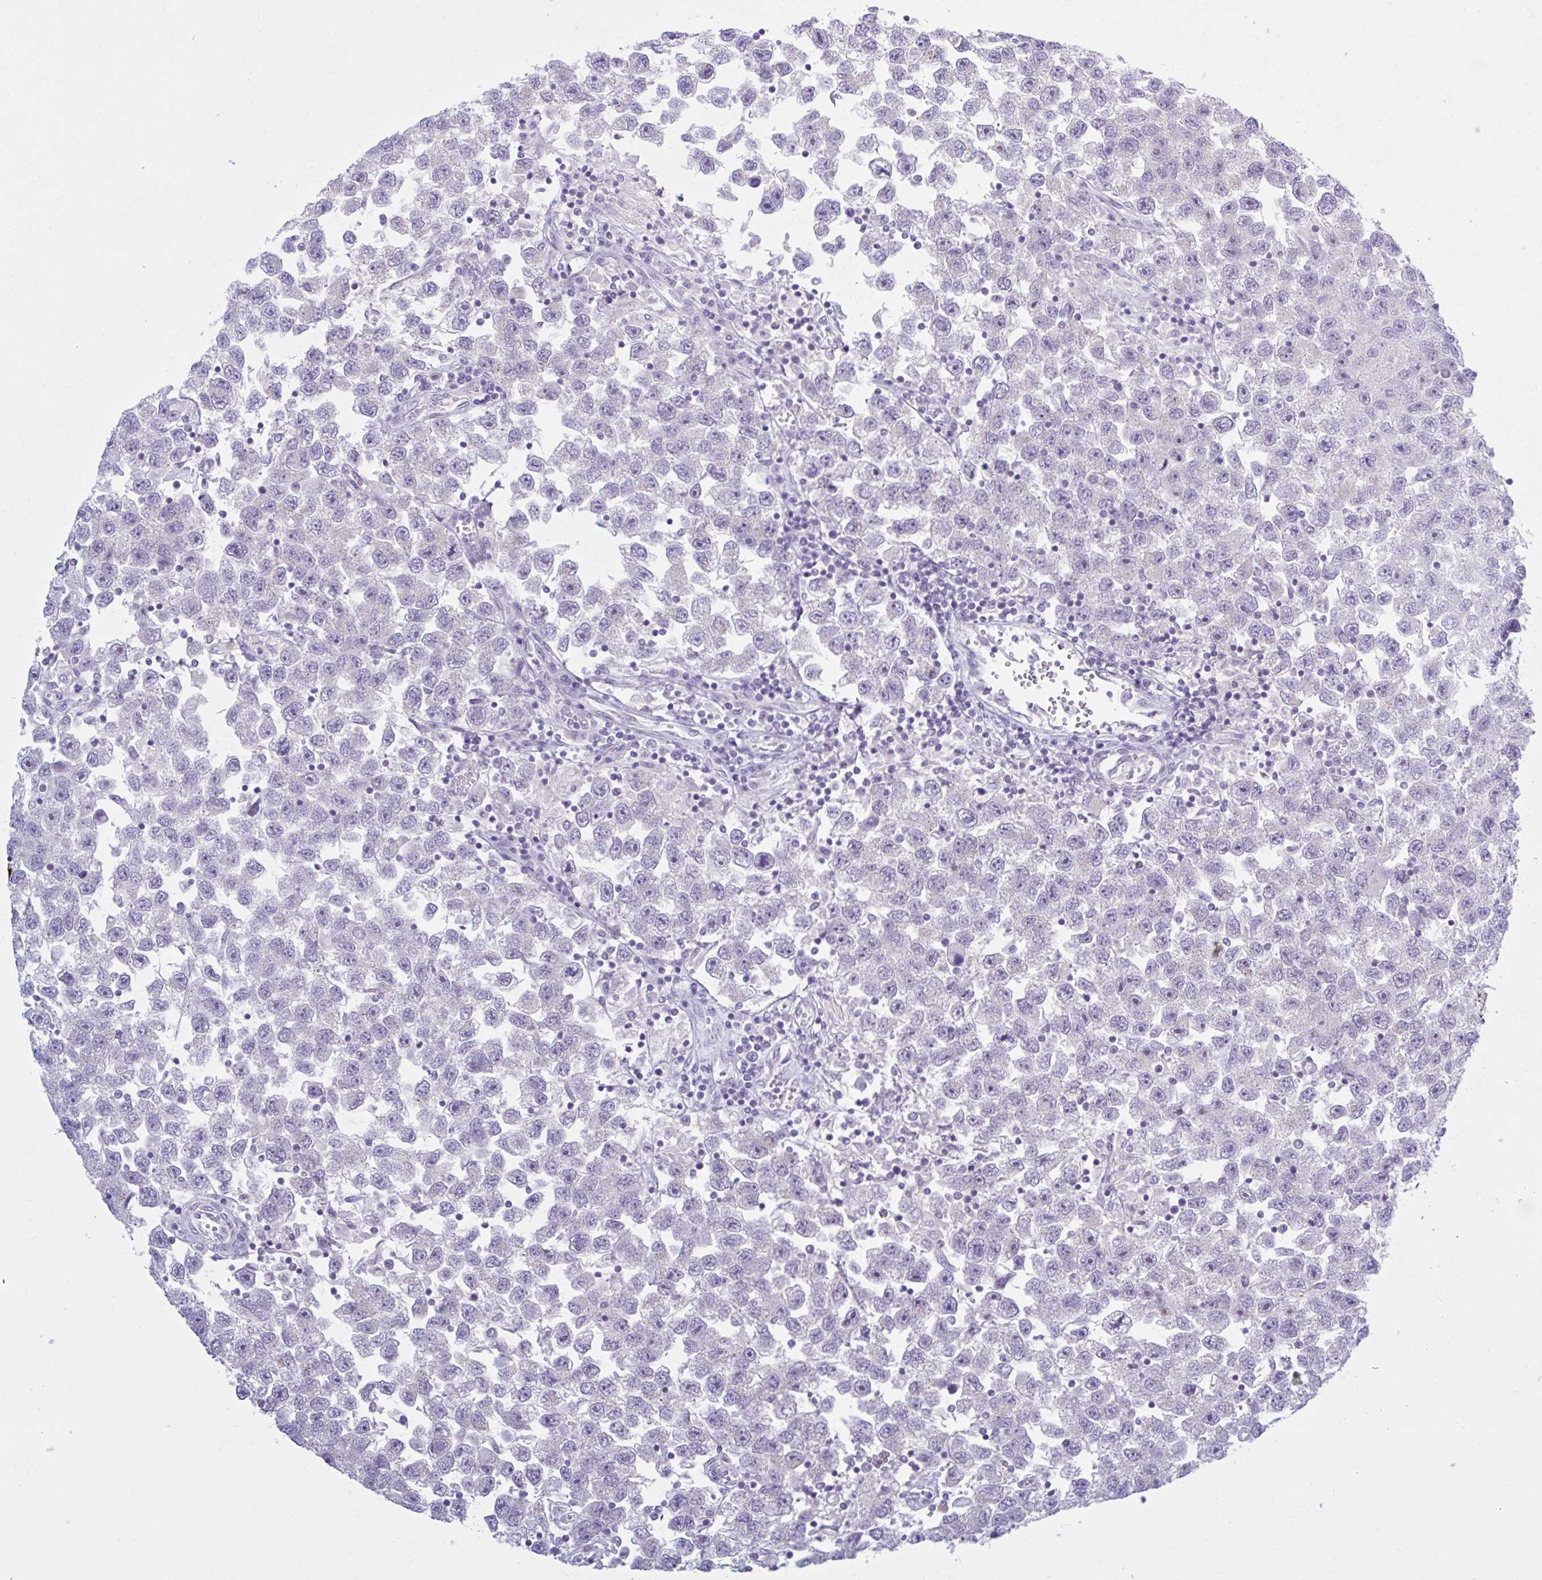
{"staining": {"intensity": "negative", "quantity": "none", "location": "none"}, "tissue": "testis cancer", "cell_type": "Tumor cells", "image_type": "cancer", "snomed": [{"axis": "morphology", "description": "Seminoma, NOS"}, {"axis": "topography", "description": "Testis"}], "caption": "This is an immunohistochemistry (IHC) photomicrograph of testis cancer (seminoma). There is no staining in tumor cells.", "gene": "FAM153A", "patient": {"sex": "male", "age": 26}}